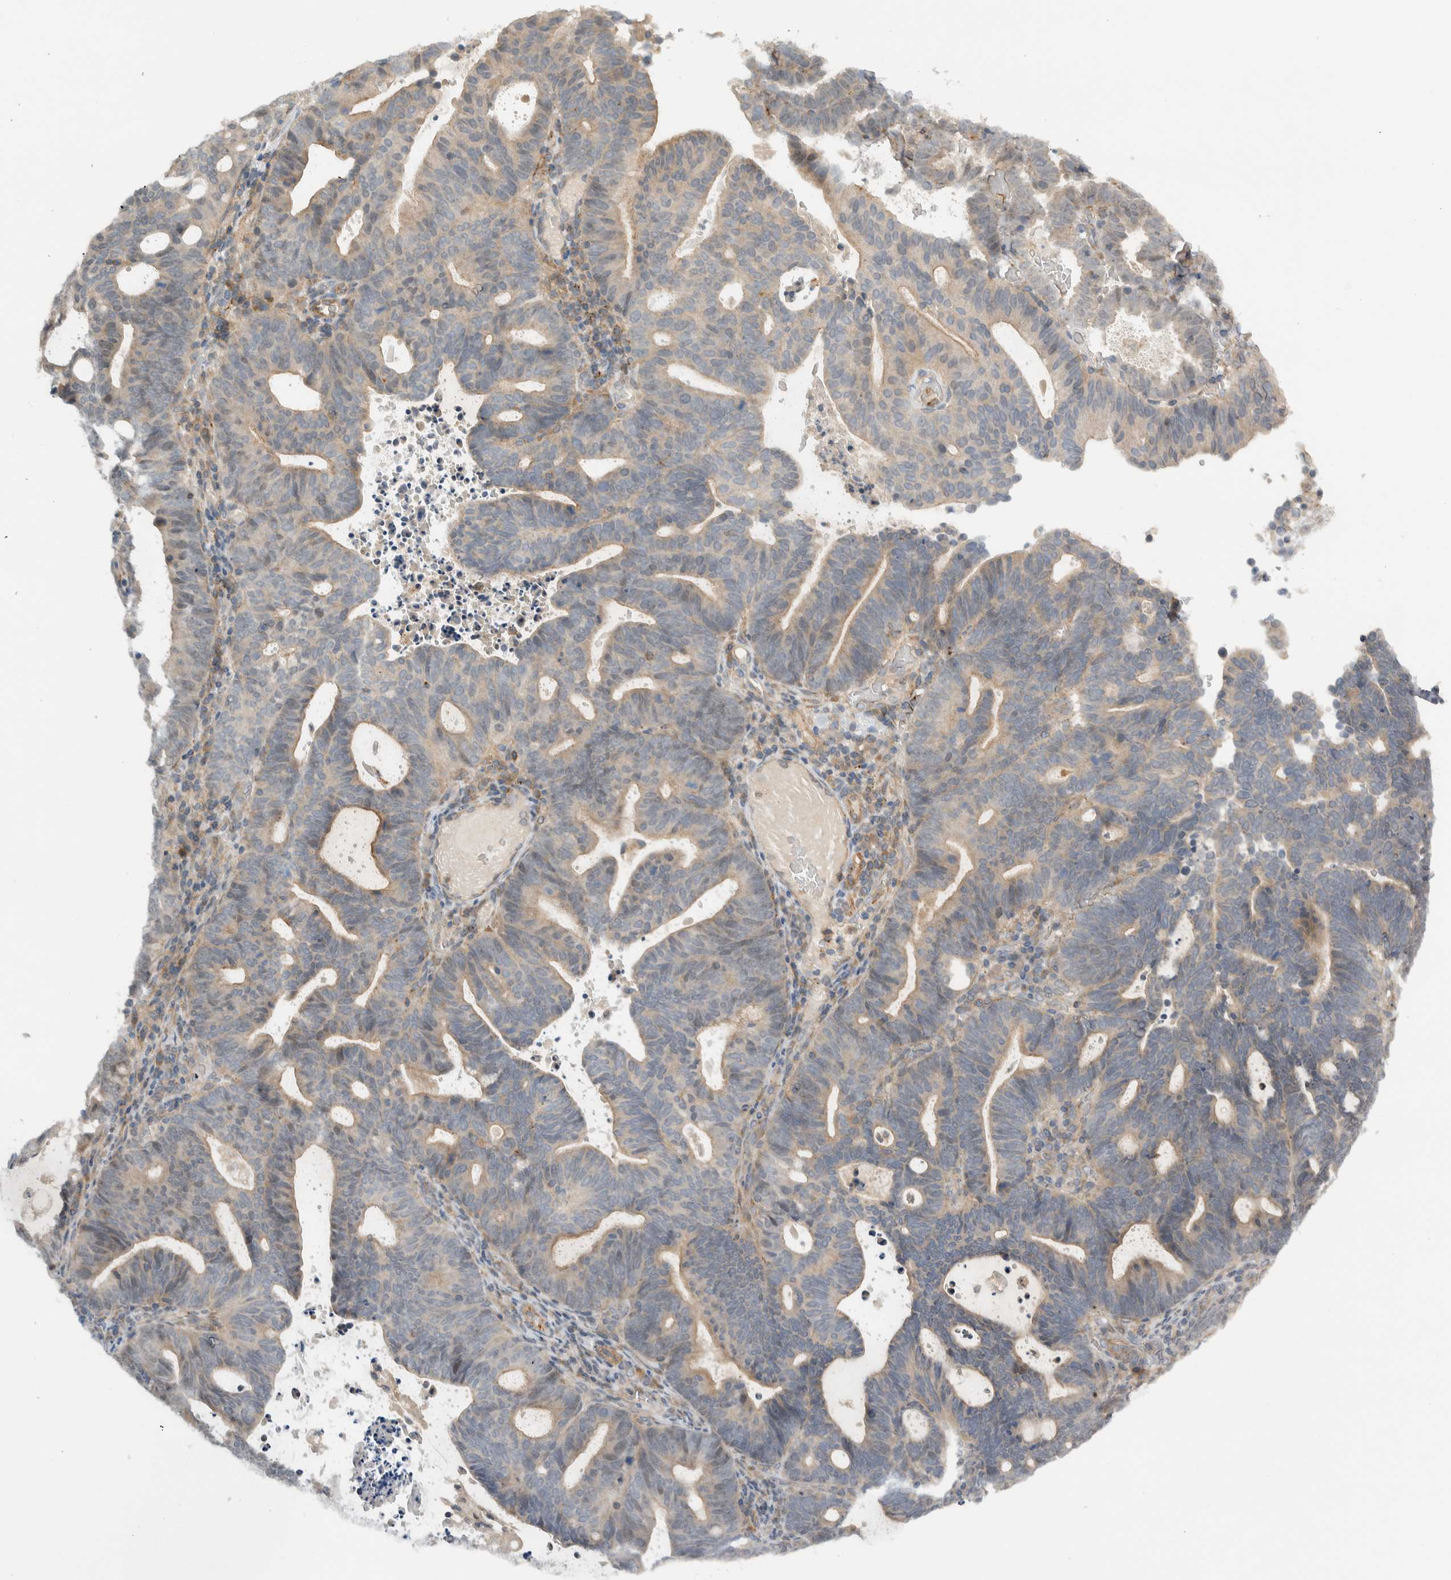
{"staining": {"intensity": "weak", "quantity": "25%-75%", "location": "cytoplasmic/membranous"}, "tissue": "endometrial cancer", "cell_type": "Tumor cells", "image_type": "cancer", "snomed": [{"axis": "morphology", "description": "Adenocarcinoma, NOS"}, {"axis": "topography", "description": "Uterus"}], "caption": "Weak cytoplasmic/membranous positivity is appreciated in approximately 25%-75% of tumor cells in endometrial adenocarcinoma. (DAB IHC, brown staining for protein, blue staining for nuclei).", "gene": "MPRIP", "patient": {"sex": "female", "age": 83}}